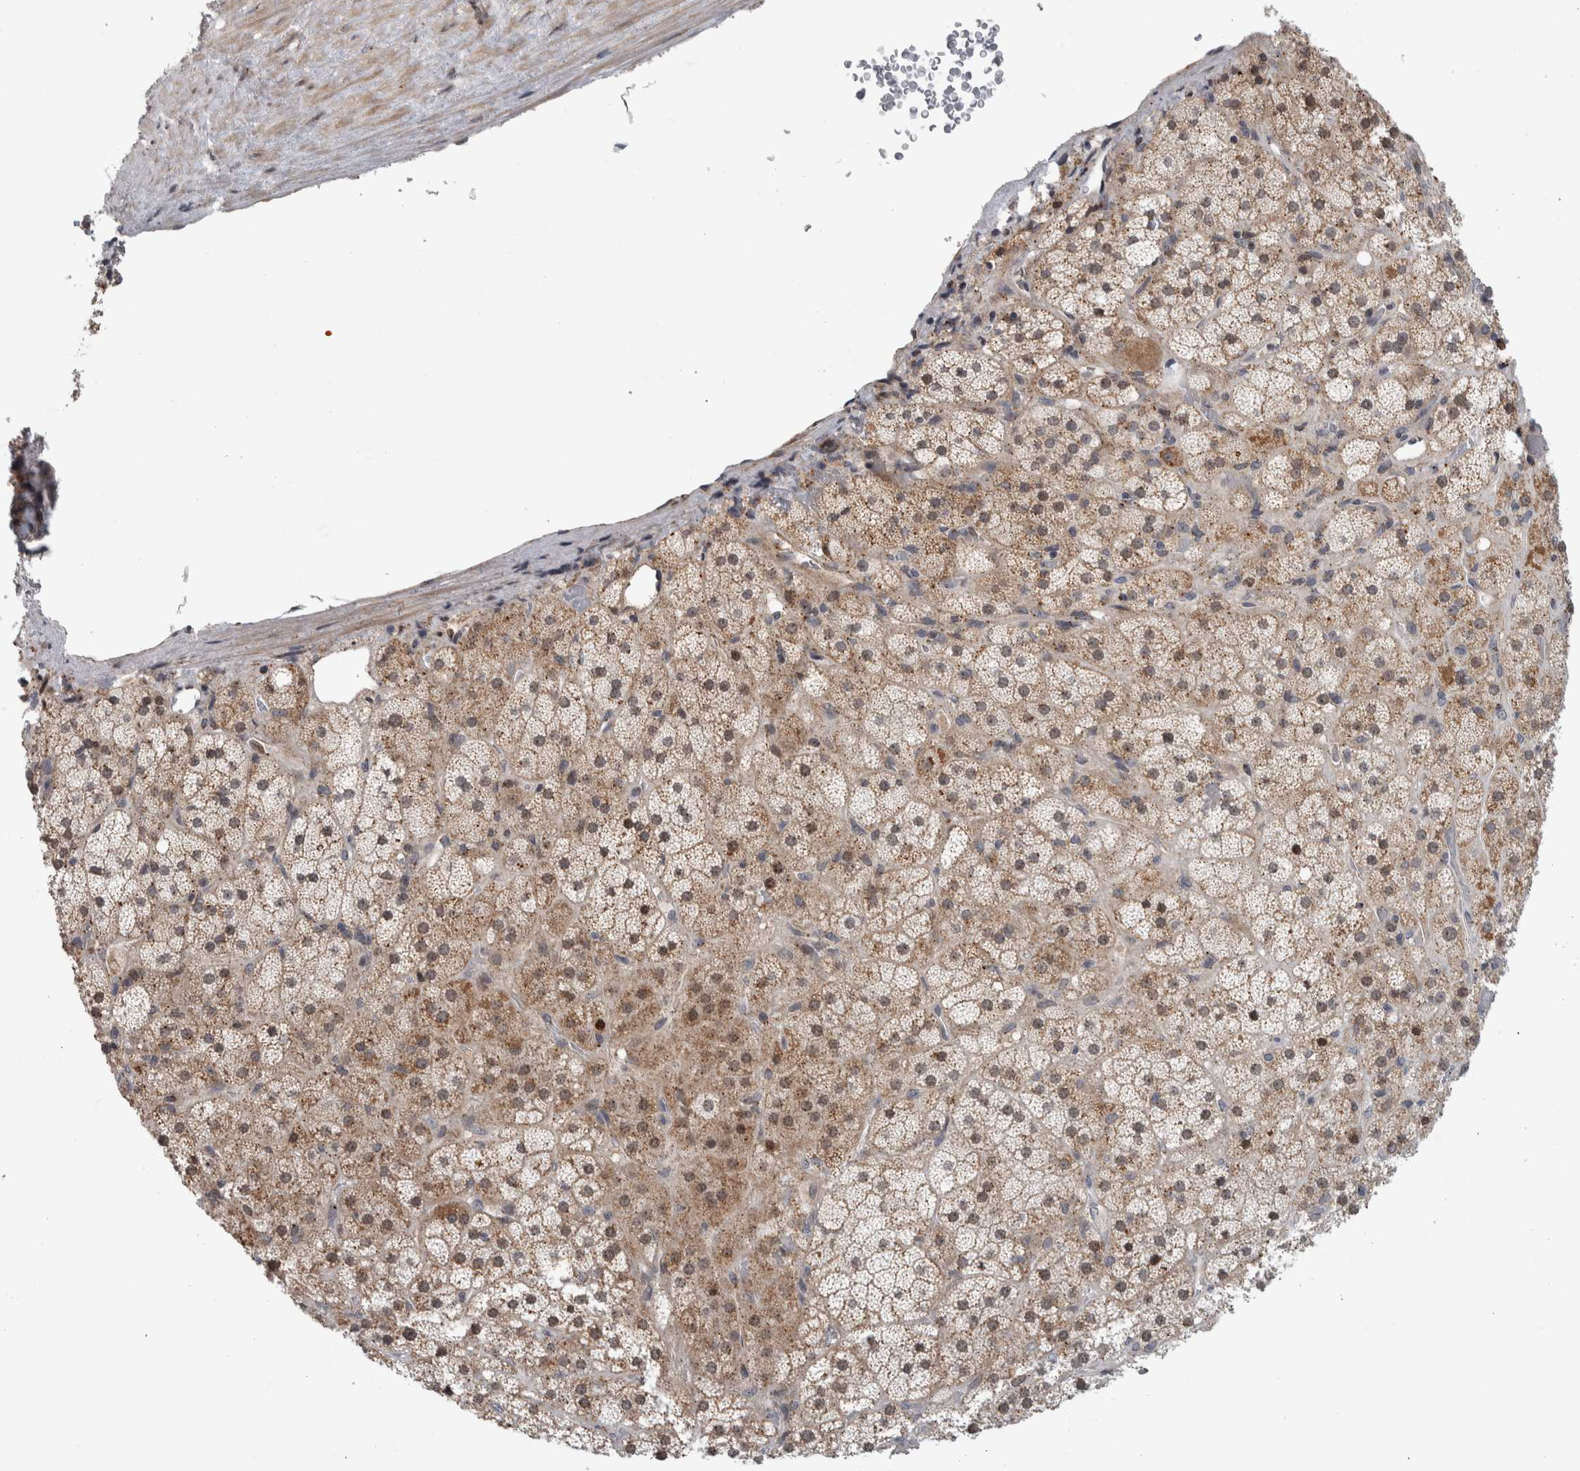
{"staining": {"intensity": "moderate", "quantity": ">75%", "location": "cytoplasmic/membranous"}, "tissue": "adrenal gland", "cell_type": "Glandular cells", "image_type": "normal", "snomed": [{"axis": "morphology", "description": "Normal tissue, NOS"}, {"axis": "topography", "description": "Adrenal gland"}], "caption": "Moderate cytoplasmic/membranous positivity is seen in approximately >75% of glandular cells in benign adrenal gland.", "gene": "MSL1", "patient": {"sex": "male", "age": 57}}